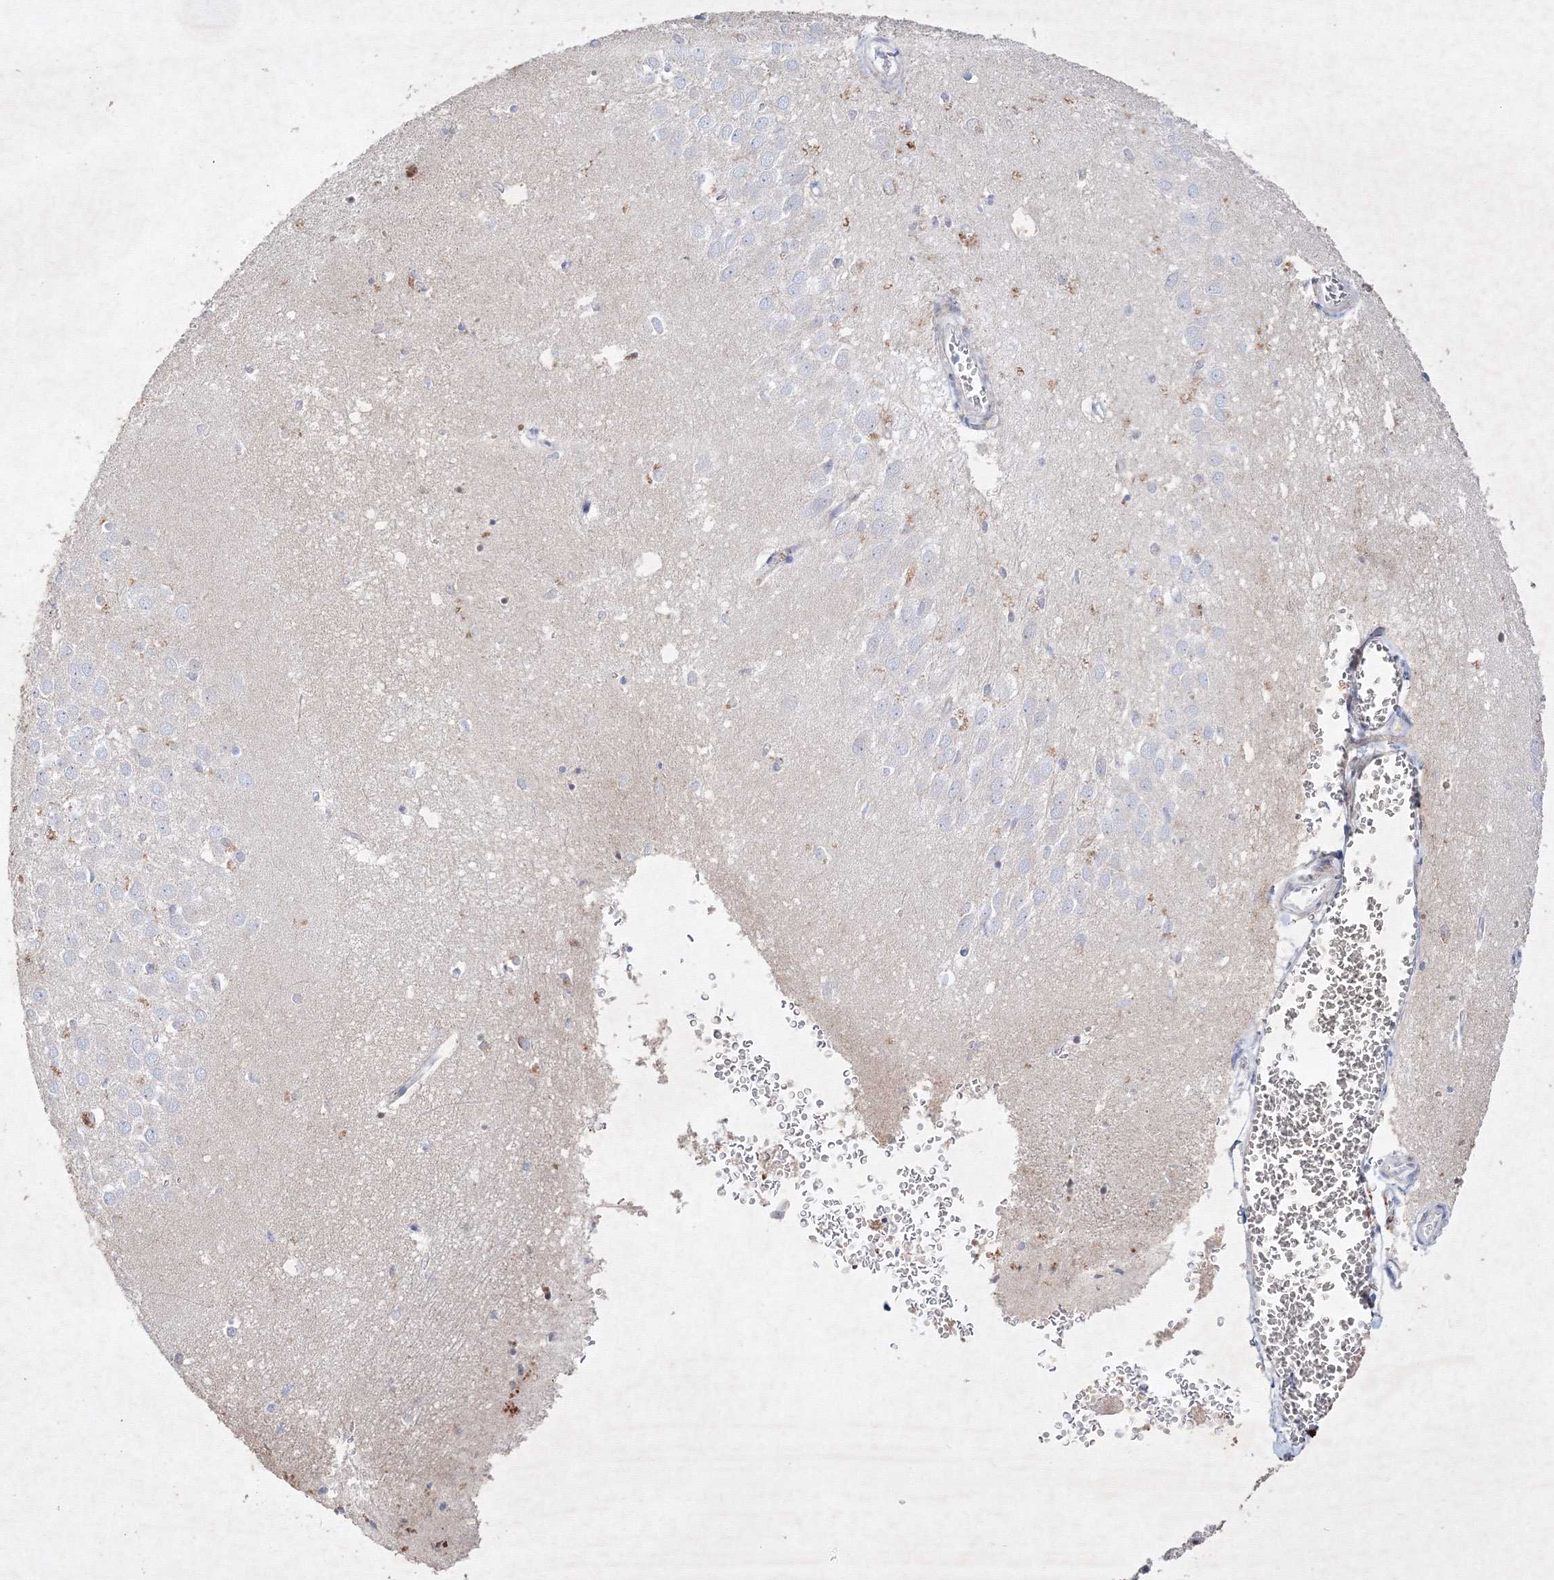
{"staining": {"intensity": "negative", "quantity": "none", "location": "none"}, "tissue": "hippocampus", "cell_type": "Glial cells", "image_type": "normal", "snomed": [{"axis": "morphology", "description": "Normal tissue, NOS"}, {"axis": "topography", "description": "Hippocampus"}], "caption": "DAB immunohistochemical staining of normal human hippocampus displays no significant staining in glial cells.", "gene": "CXXC4", "patient": {"sex": "female", "age": 64}}